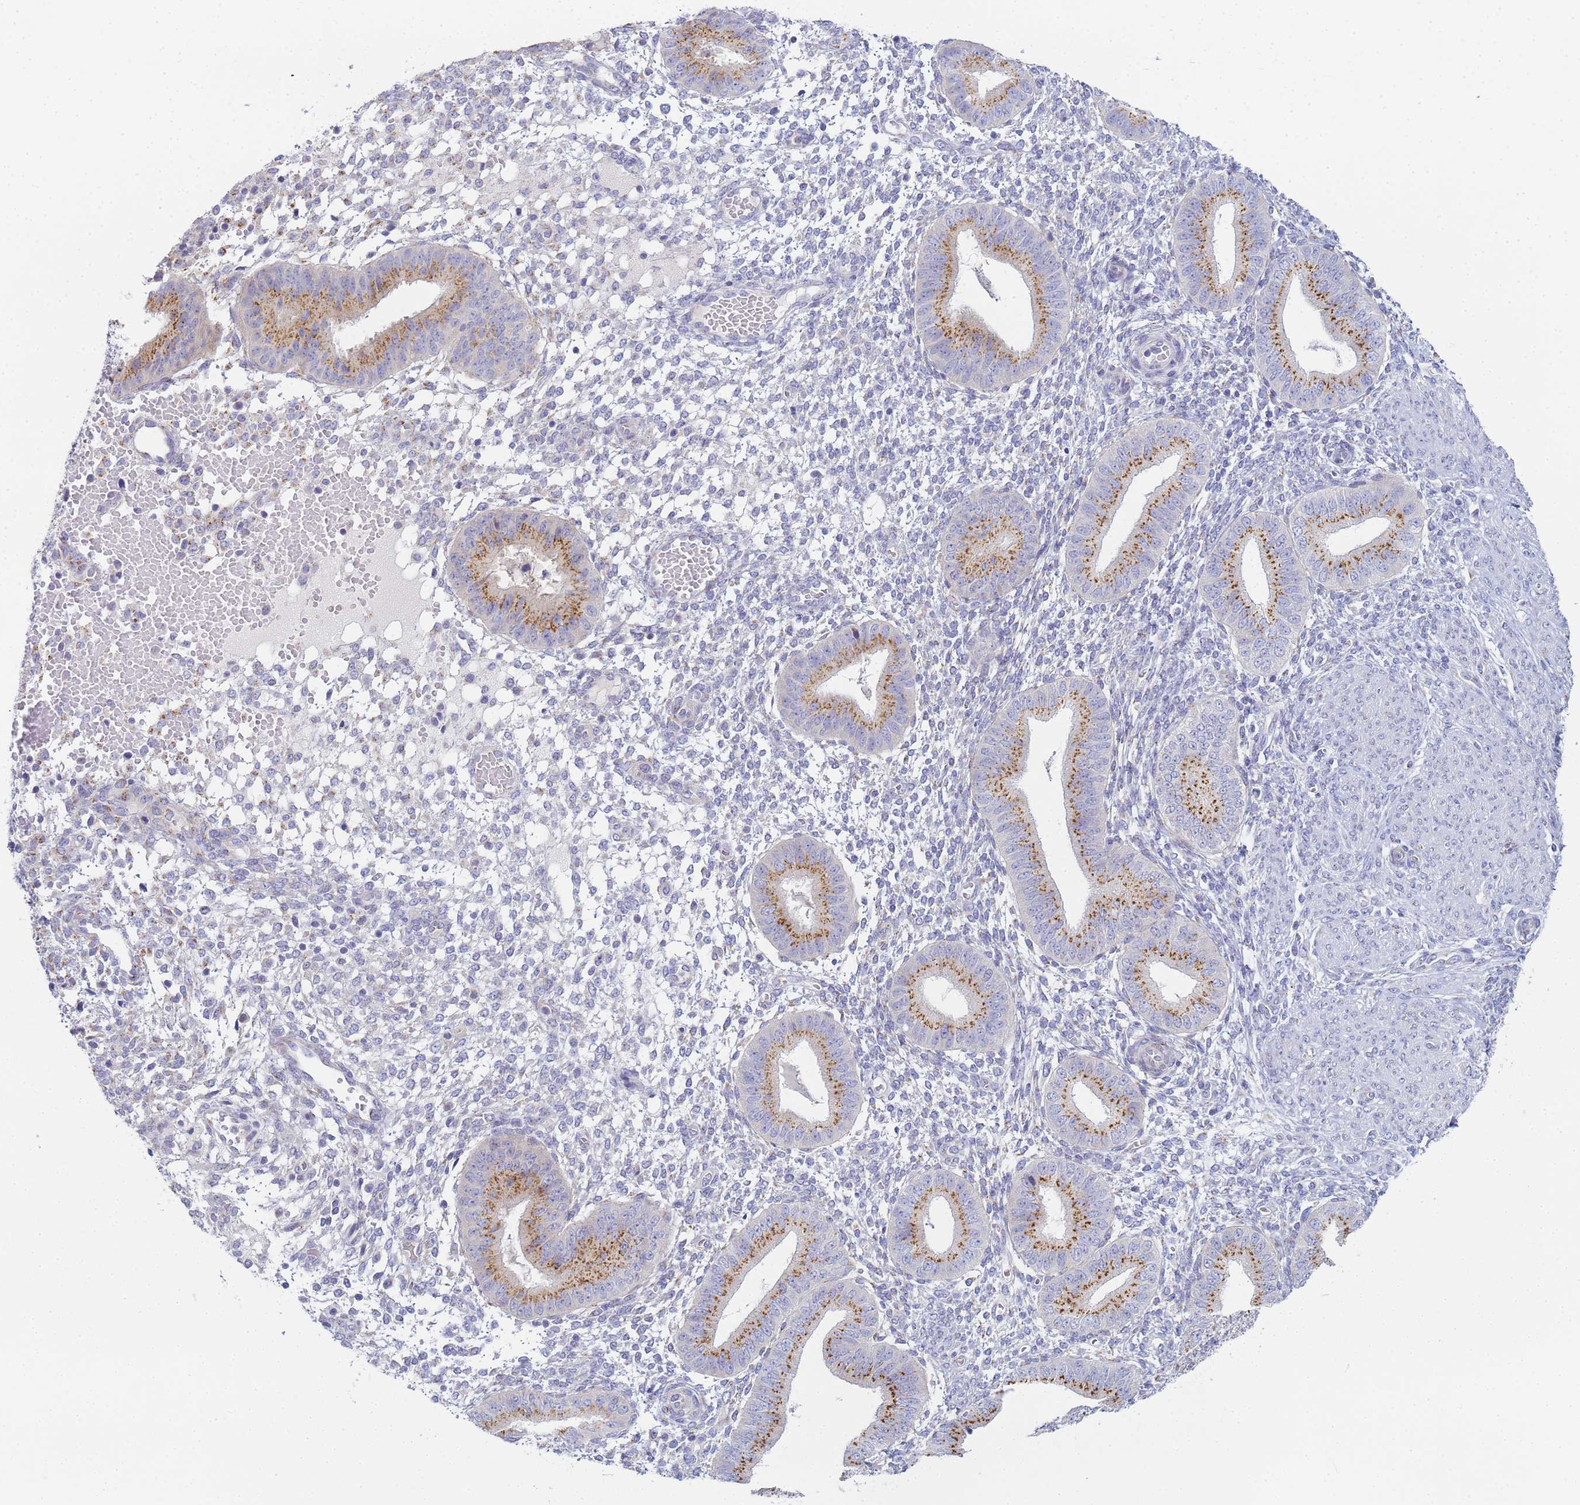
{"staining": {"intensity": "negative", "quantity": "none", "location": "none"}, "tissue": "endometrium", "cell_type": "Cells in endometrial stroma", "image_type": "normal", "snomed": [{"axis": "morphology", "description": "Normal tissue, NOS"}, {"axis": "topography", "description": "Endometrium"}], "caption": "This is a histopathology image of immunohistochemistry (IHC) staining of unremarkable endometrium, which shows no staining in cells in endometrial stroma.", "gene": "CR1", "patient": {"sex": "female", "age": 49}}